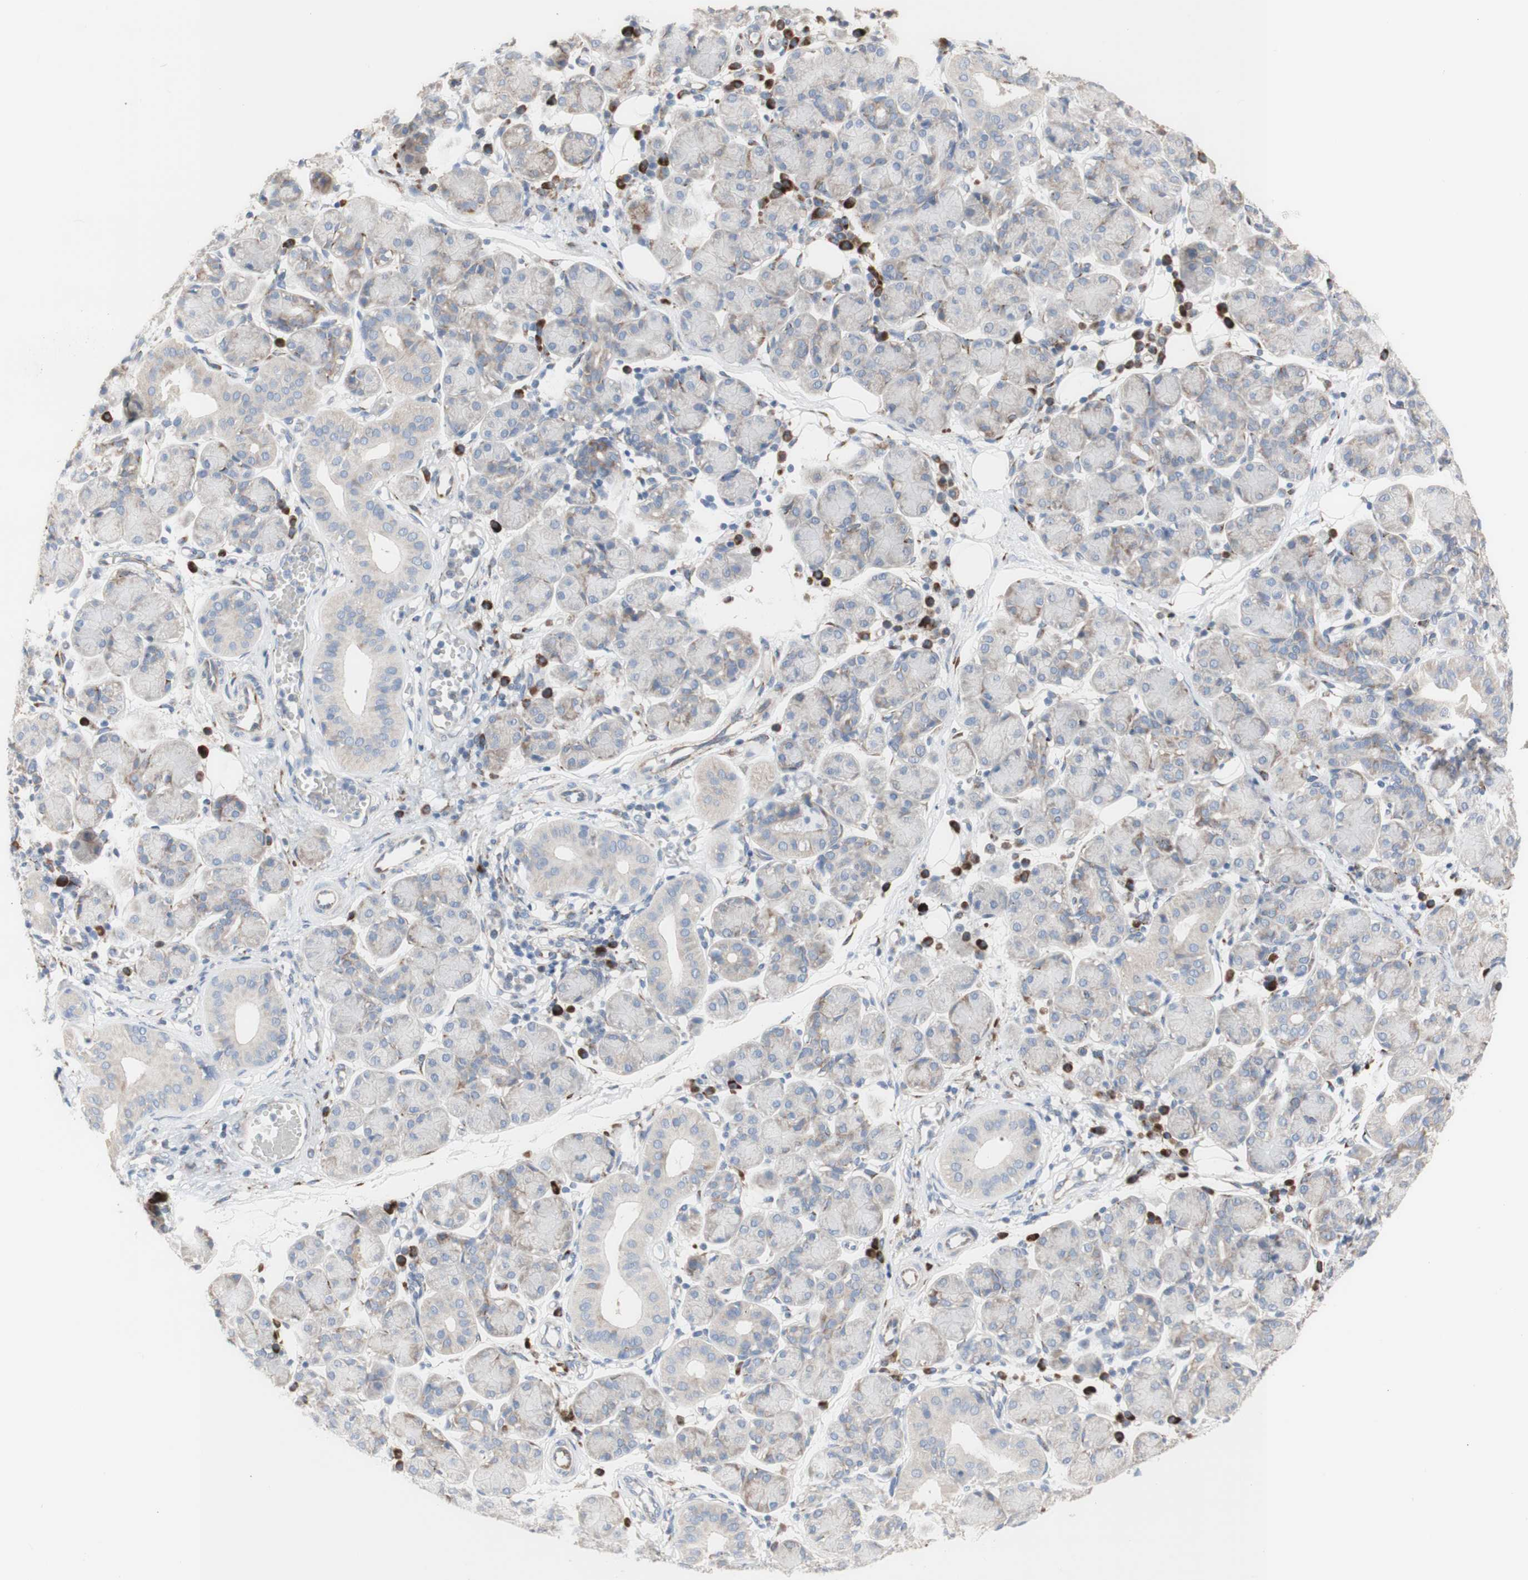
{"staining": {"intensity": "moderate", "quantity": "<25%", "location": "cytoplasmic/membranous"}, "tissue": "salivary gland", "cell_type": "Glandular cells", "image_type": "normal", "snomed": [{"axis": "morphology", "description": "Normal tissue, NOS"}, {"axis": "morphology", "description": "Inflammation, NOS"}, {"axis": "topography", "description": "Lymph node"}, {"axis": "topography", "description": "Salivary gland"}], "caption": "An immunohistochemistry (IHC) micrograph of normal tissue is shown. Protein staining in brown labels moderate cytoplasmic/membranous positivity in salivary gland within glandular cells. Nuclei are stained in blue.", "gene": "AGPAT5", "patient": {"sex": "male", "age": 3}}